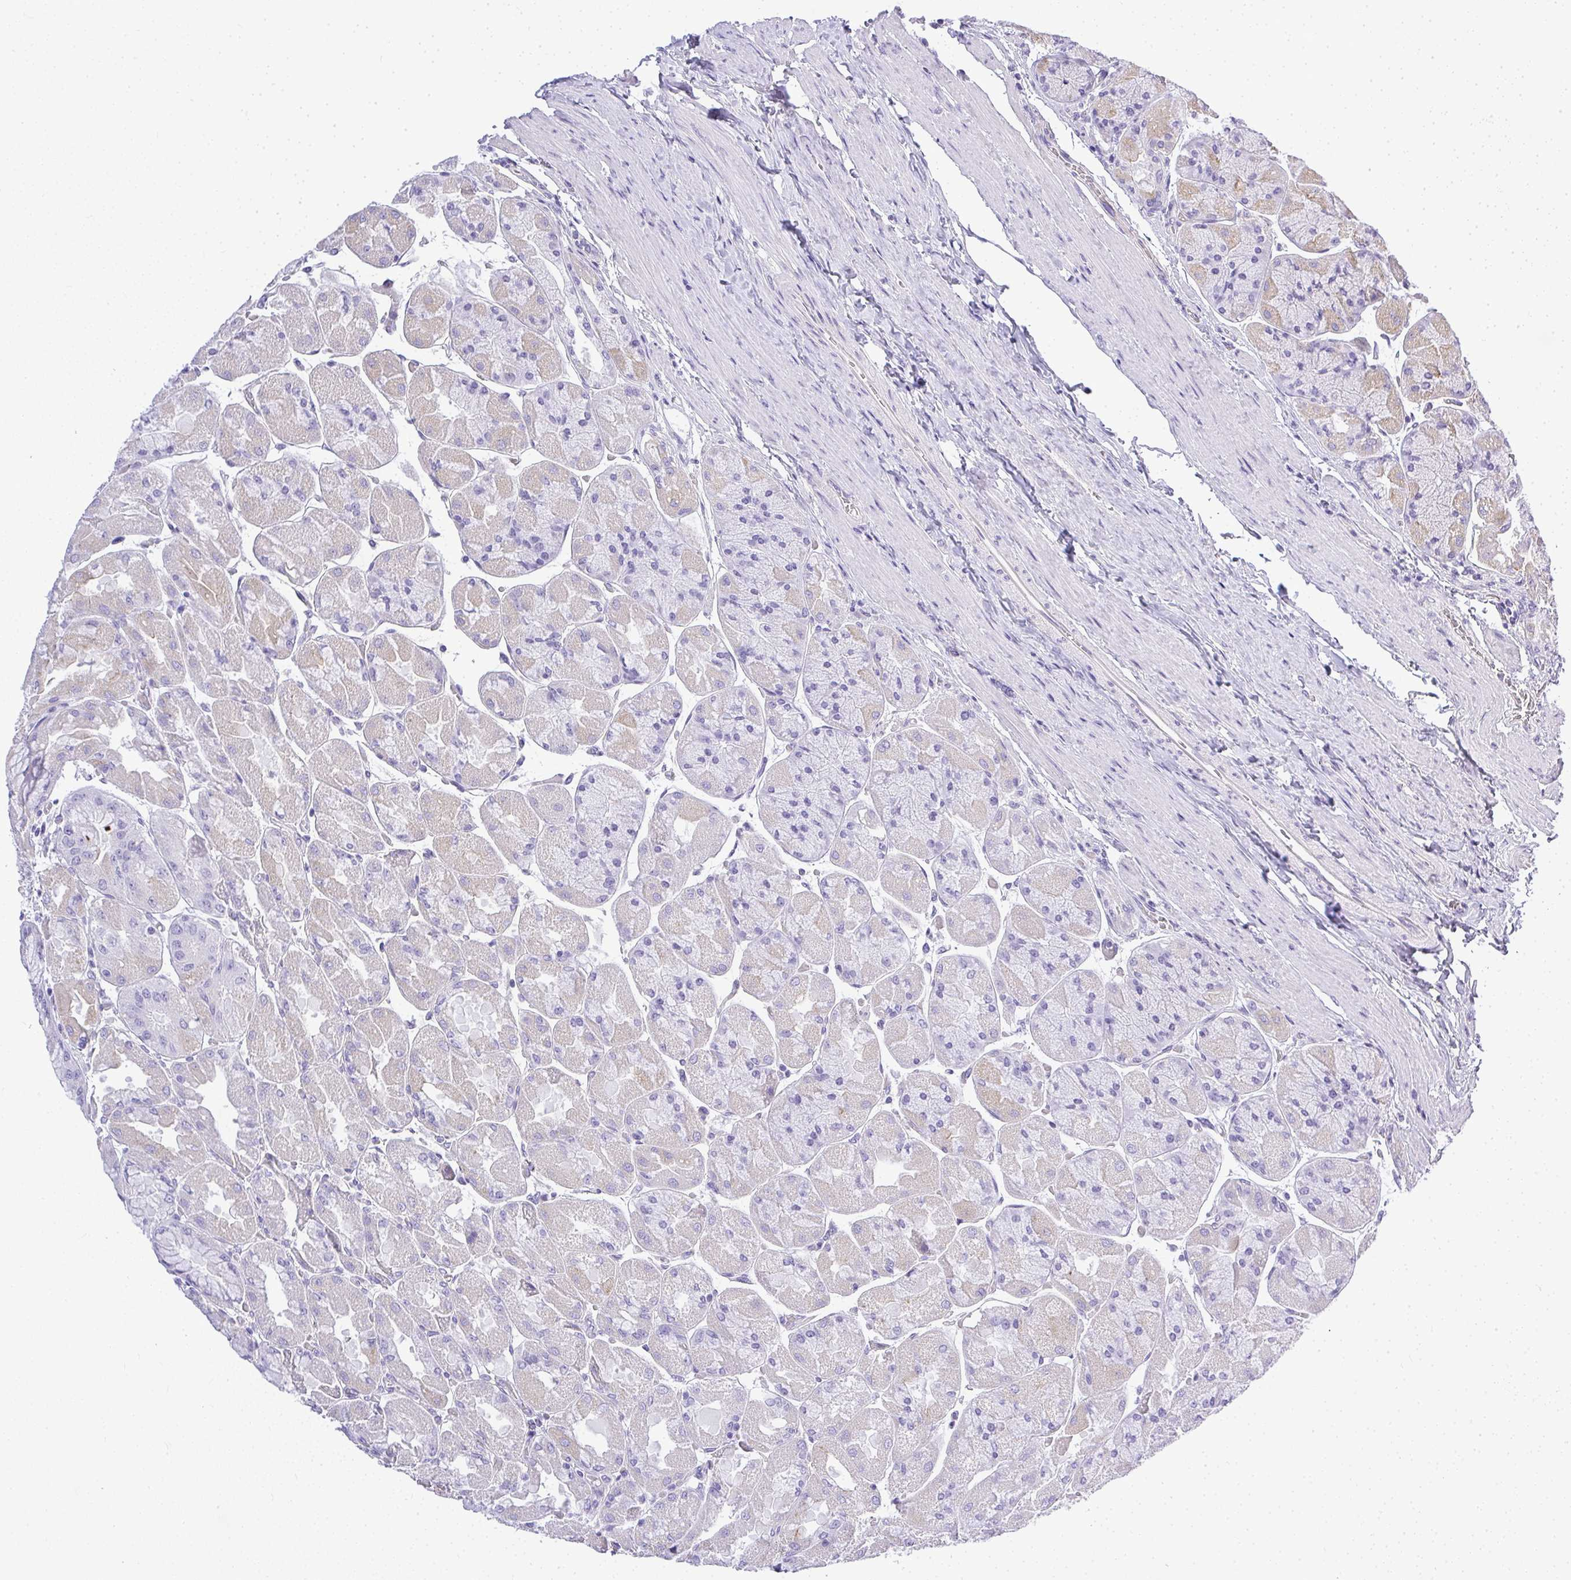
{"staining": {"intensity": "negative", "quantity": "none", "location": "none"}, "tissue": "stomach", "cell_type": "Glandular cells", "image_type": "normal", "snomed": [{"axis": "morphology", "description": "Normal tissue, NOS"}, {"axis": "topography", "description": "Stomach"}], "caption": "An immunohistochemistry image of normal stomach is shown. There is no staining in glandular cells of stomach.", "gene": "PLPPR3", "patient": {"sex": "female", "age": 61}}